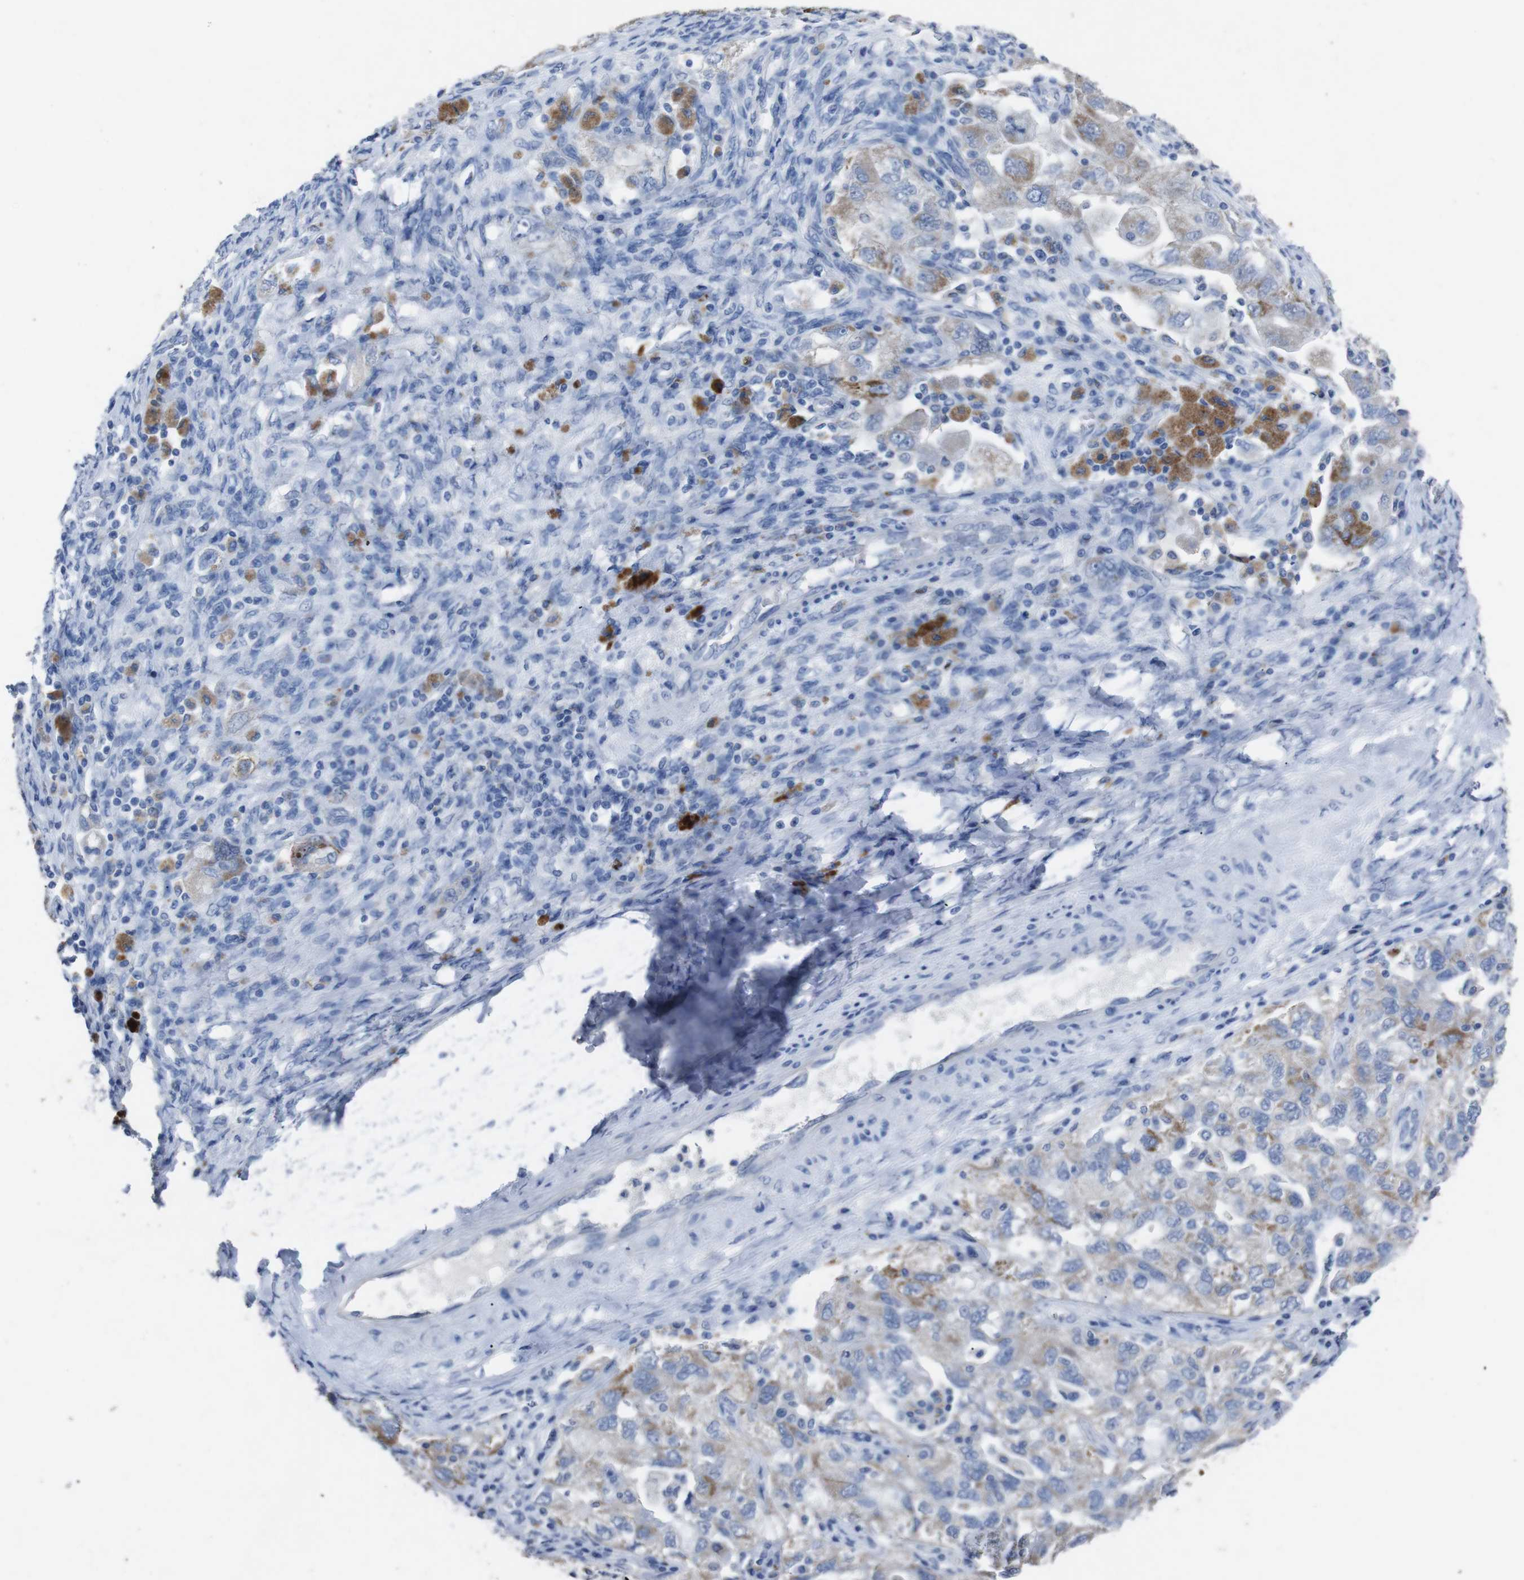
{"staining": {"intensity": "moderate", "quantity": "25%-75%", "location": "cytoplasmic/membranous"}, "tissue": "ovarian cancer", "cell_type": "Tumor cells", "image_type": "cancer", "snomed": [{"axis": "morphology", "description": "Carcinoma, NOS"}, {"axis": "morphology", "description": "Cystadenocarcinoma, serous, NOS"}, {"axis": "topography", "description": "Ovary"}], "caption": "Ovarian serous cystadenocarcinoma stained with a brown dye demonstrates moderate cytoplasmic/membranous positive expression in approximately 25%-75% of tumor cells.", "gene": "GJB2", "patient": {"sex": "female", "age": 69}}